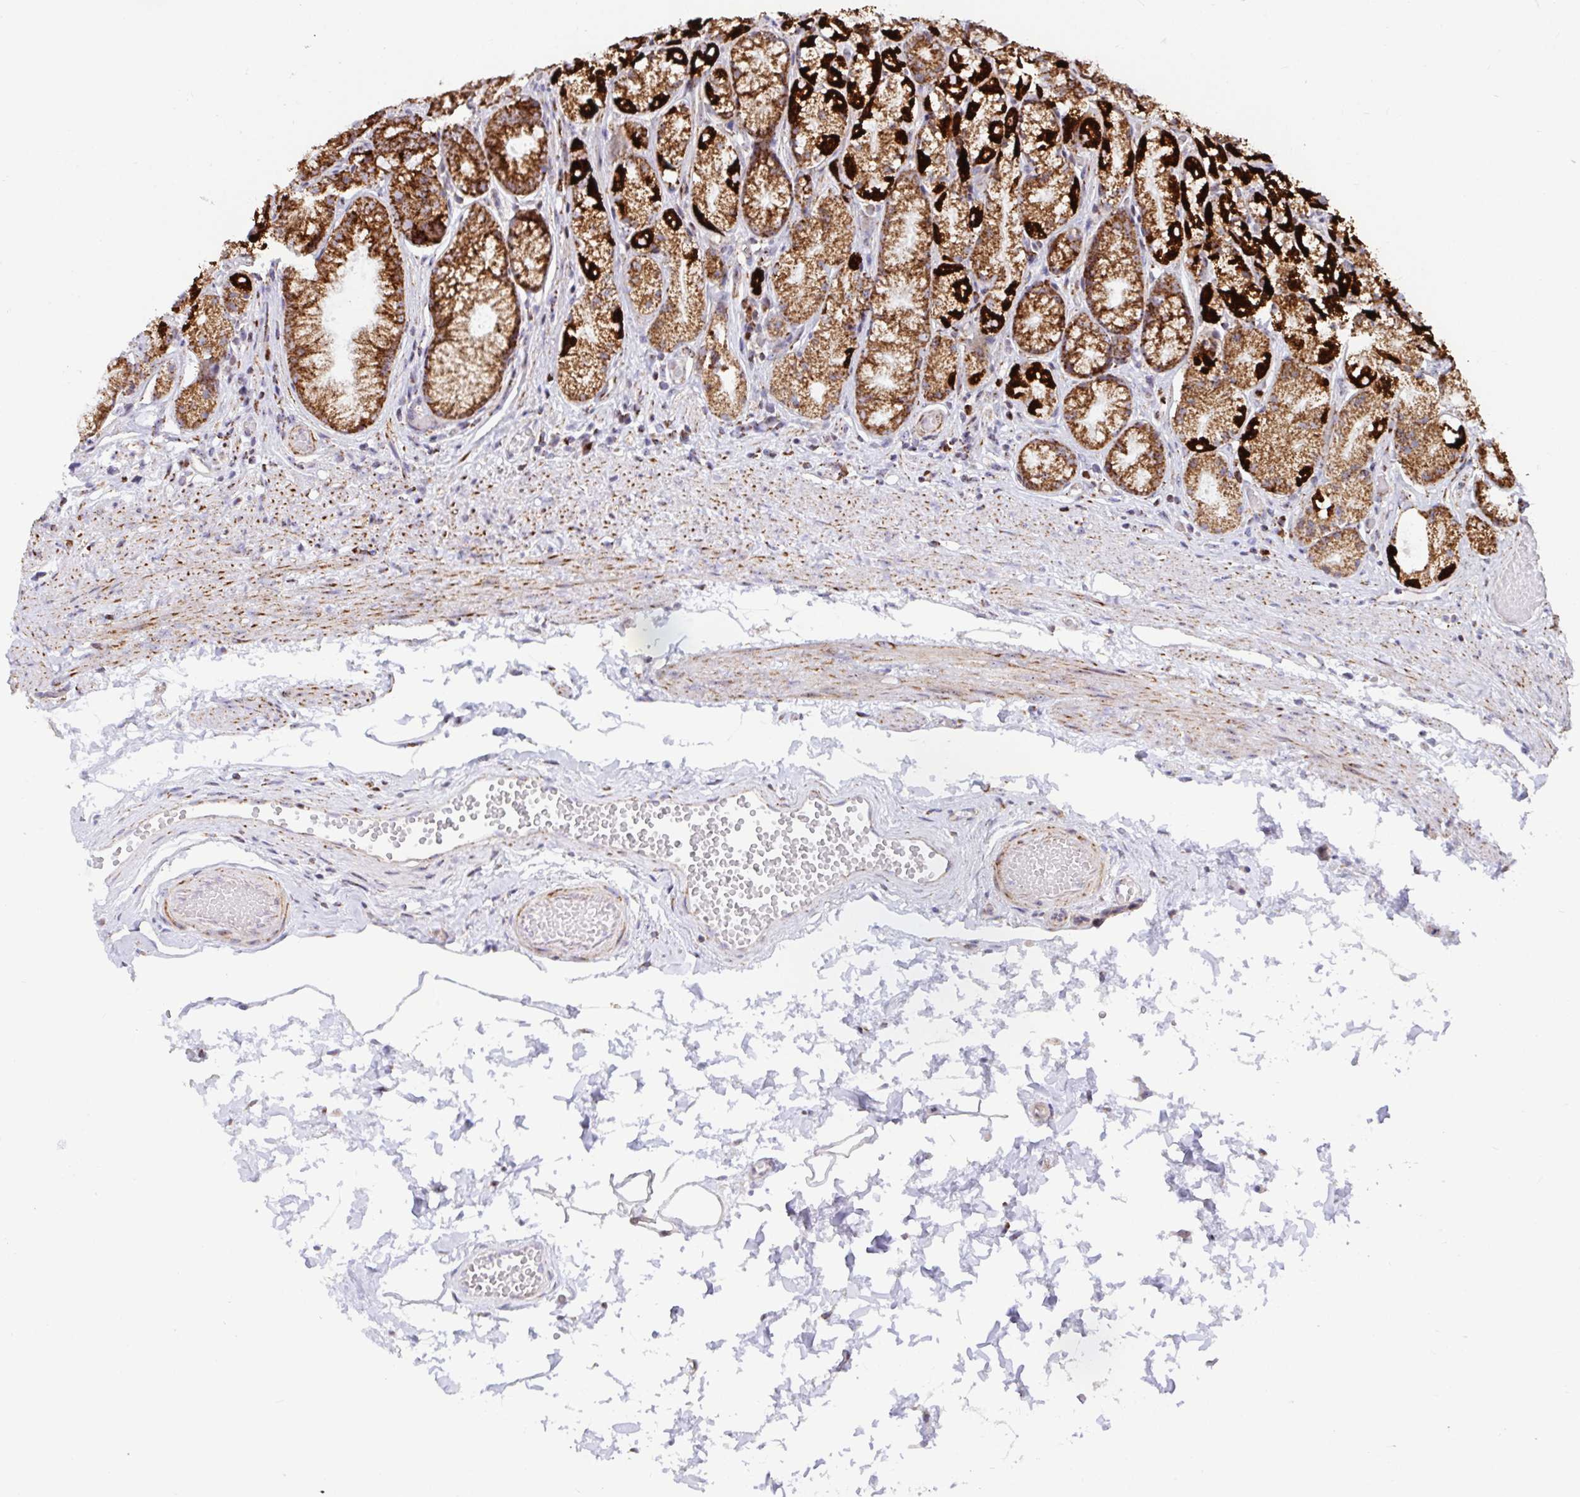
{"staining": {"intensity": "strong", "quantity": ">75%", "location": "cytoplasmic/membranous"}, "tissue": "stomach", "cell_type": "Glandular cells", "image_type": "normal", "snomed": [{"axis": "morphology", "description": "Normal tissue, NOS"}, {"axis": "topography", "description": "Stomach"}], "caption": "Human stomach stained with a protein marker exhibits strong staining in glandular cells.", "gene": "ATP5MJ", "patient": {"sex": "male", "age": 70}}